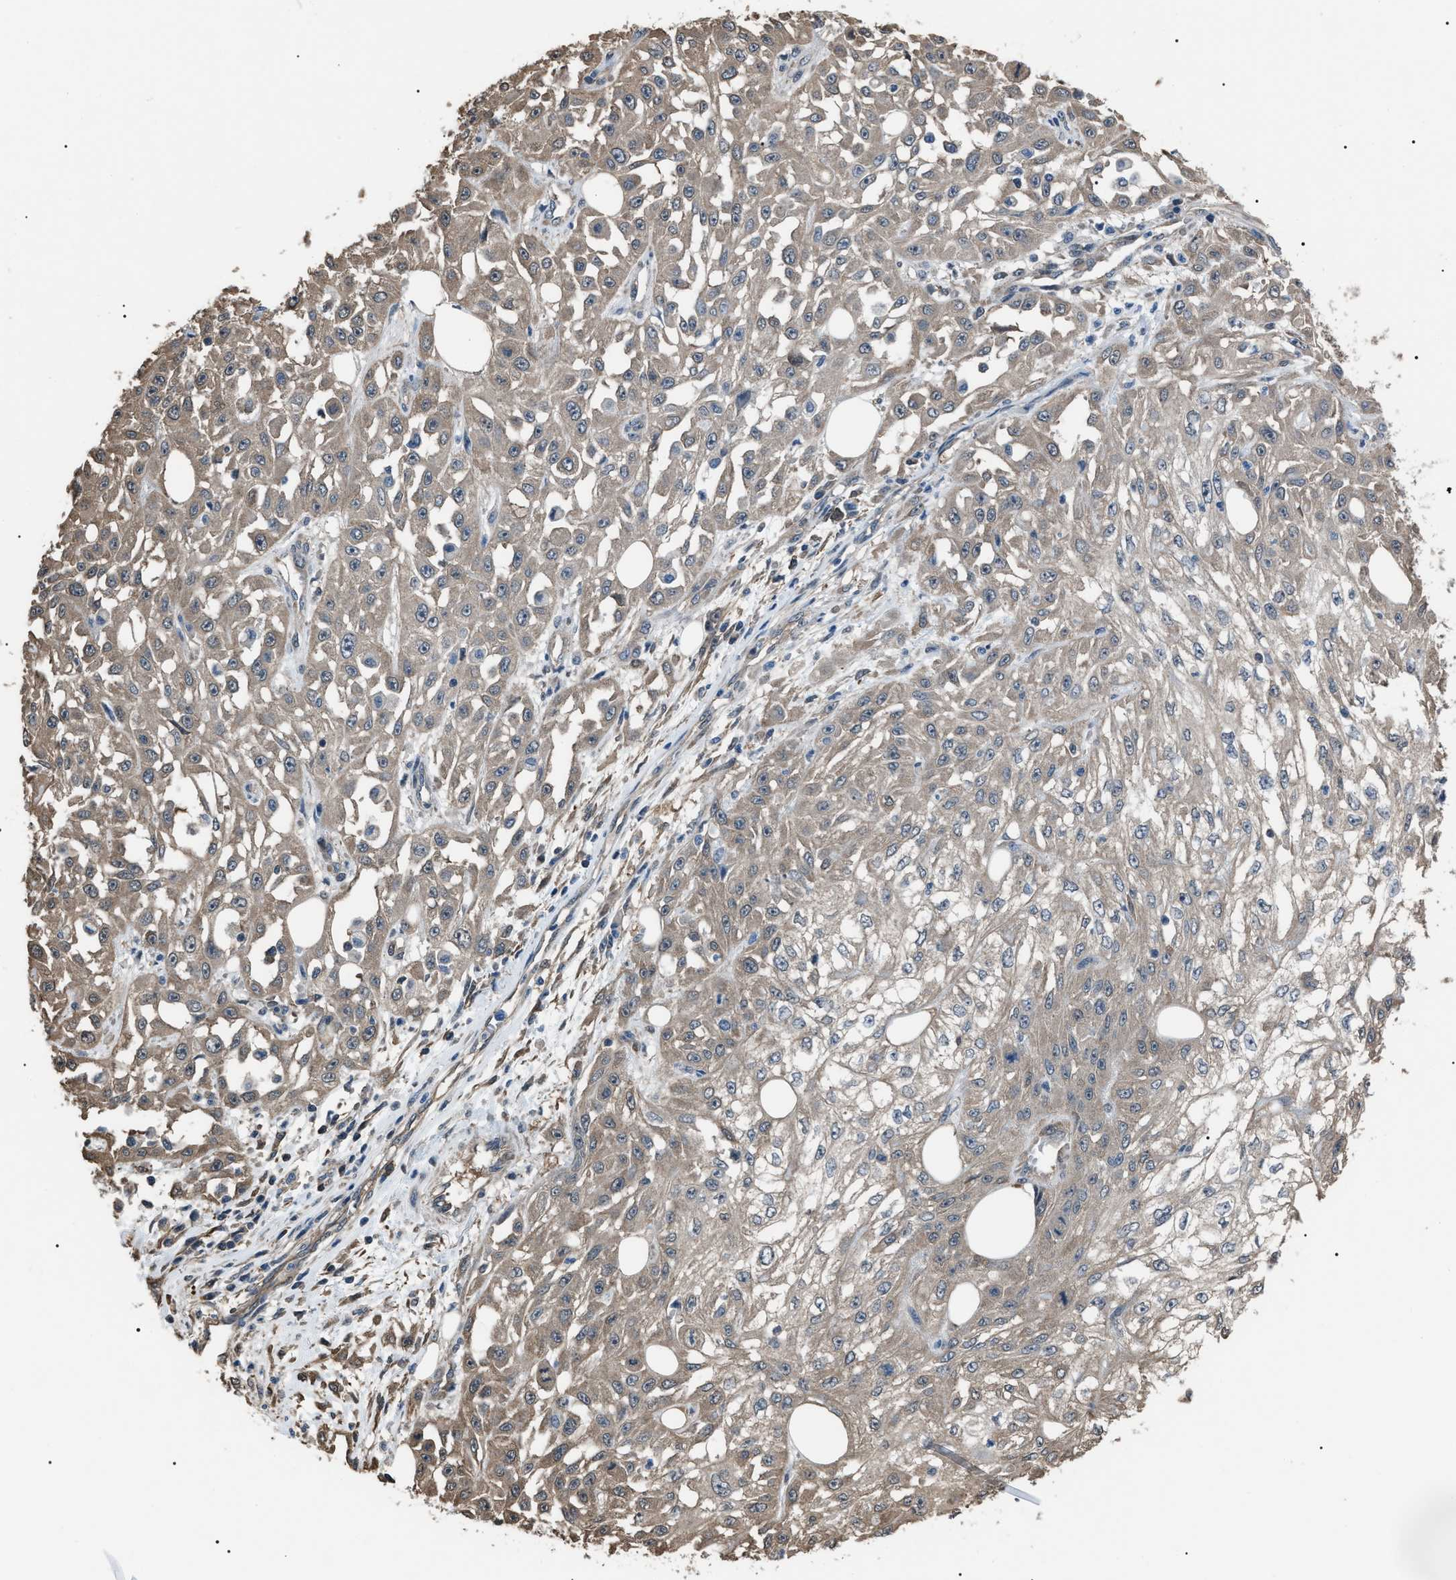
{"staining": {"intensity": "weak", "quantity": "<25%", "location": "cytoplasmic/membranous"}, "tissue": "skin cancer", "cell_type": "Tumor cells", "image_type": "cancer", "snomed": [{"axis": "morphology", "description": "Squamous cell carcinoma, NOS"}, {"axis": "morphology", "description": "Squamous cell carcinoma, metastatic, NOS"}, {"axis": "topography", "description": "Skin"}, {"axis": "topography", "description": "Lymph node"}], "caption": "This is an immunohistochemistry (IHC) photomicrograph of human skin metastatic squamous cell carcinoma. There is no positivity in tumor cells.", "gene": "PDCD5", "patient": {"sex": "male", "age": 75}}